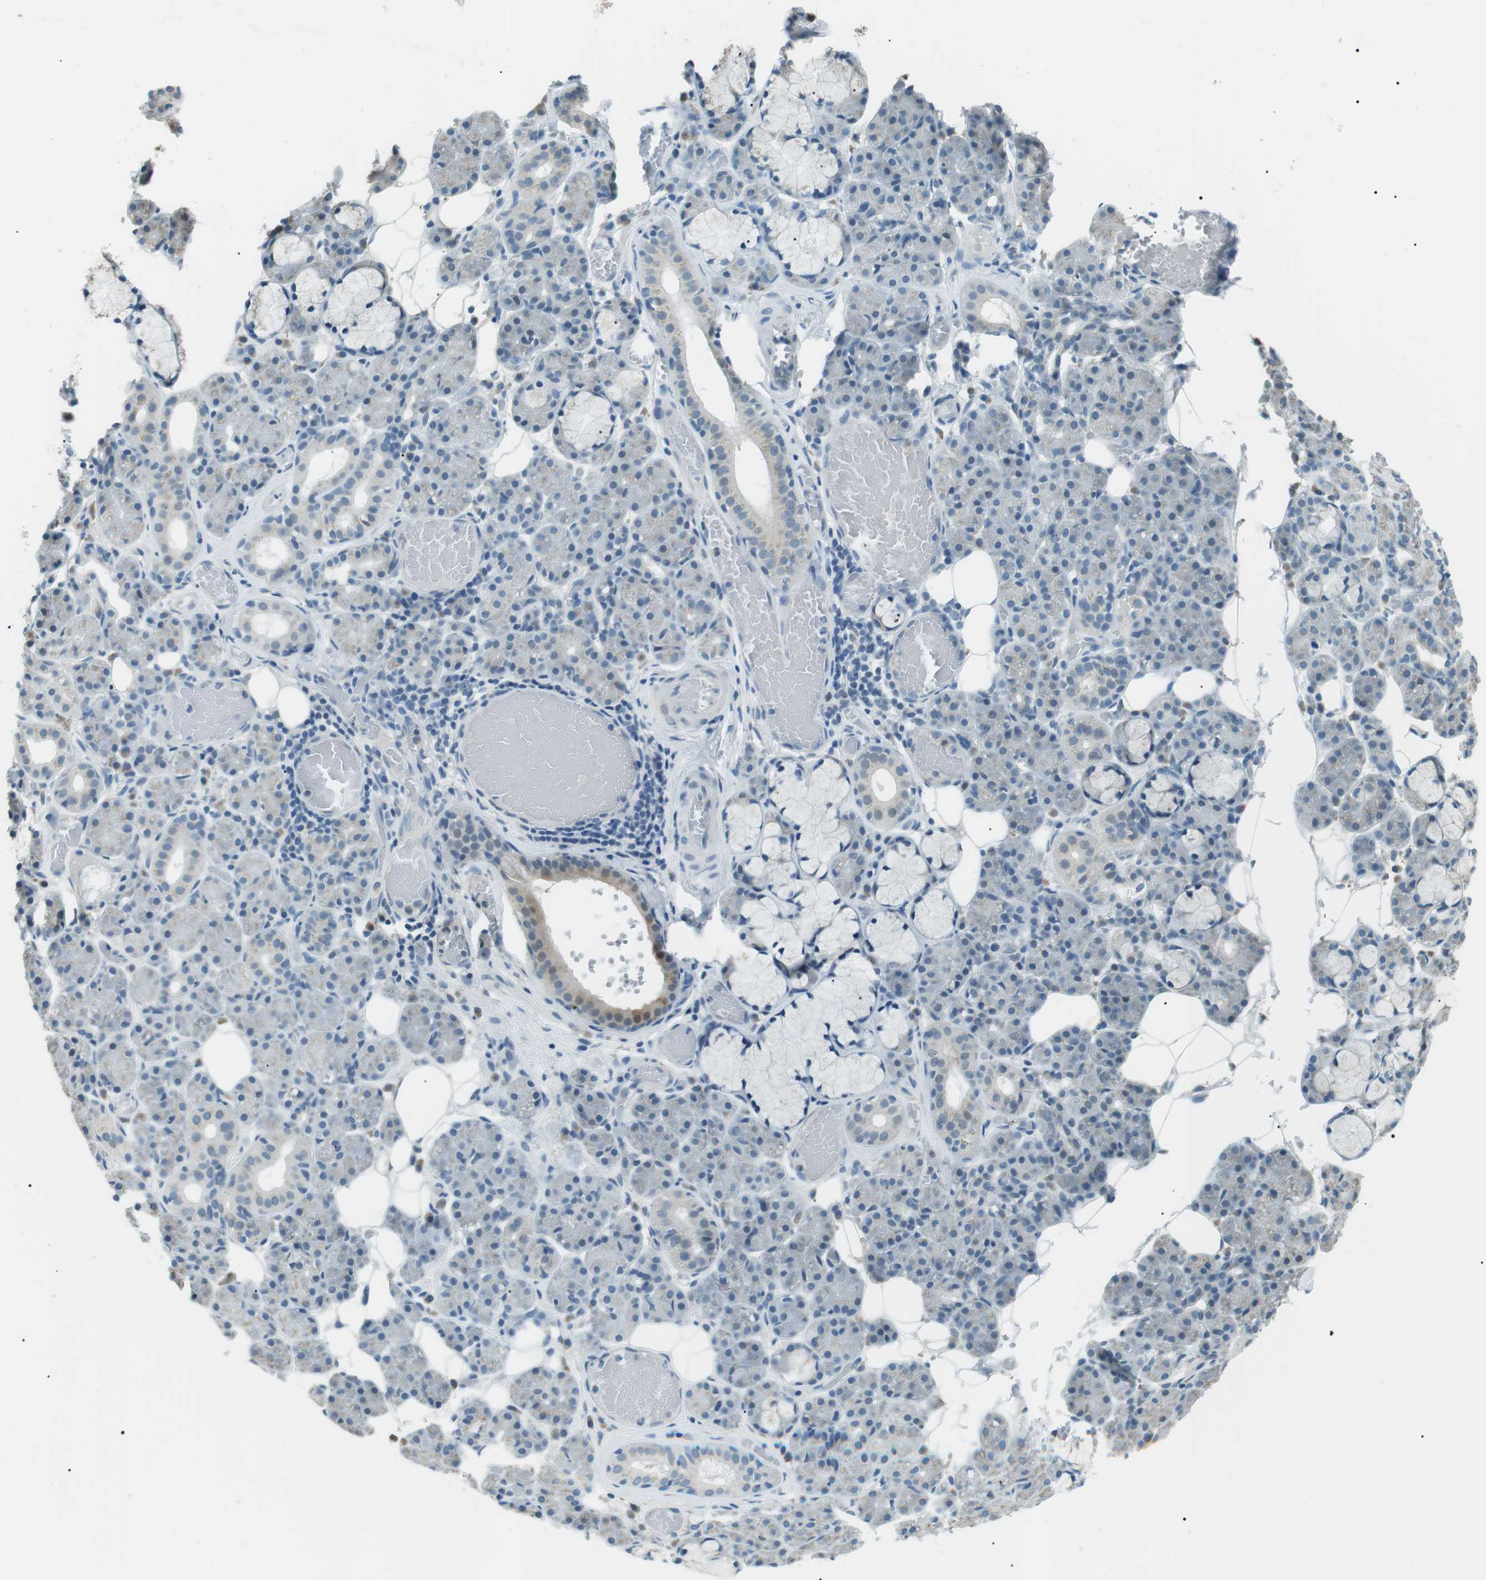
{"staining": {"intensity": "weak", "quantity": "<25%", "location": "cytoplasmic/membranous"}, "tissue": "salivary gland", "cell_type": "Glandular cells", "image_type": "normal", "snomed": [{"axis": "morphology", "description": "Normal tissue, NOS"}, {"axis": "topography", "description": "Salivary gland"}], "caption": "DAB immunohistochemical staining of unremarkable human salivary gland demonstrates no significant positivity in glandular cells. Brightfield microscopy of immunohistochemistry stained with DAB (3,3'-diaminobenzidine) (brown) and hematoxylin (blue), captured at high magnification.", "gene": "ENSG00000289724", "patient": {"sex": "male", "age": 63}}